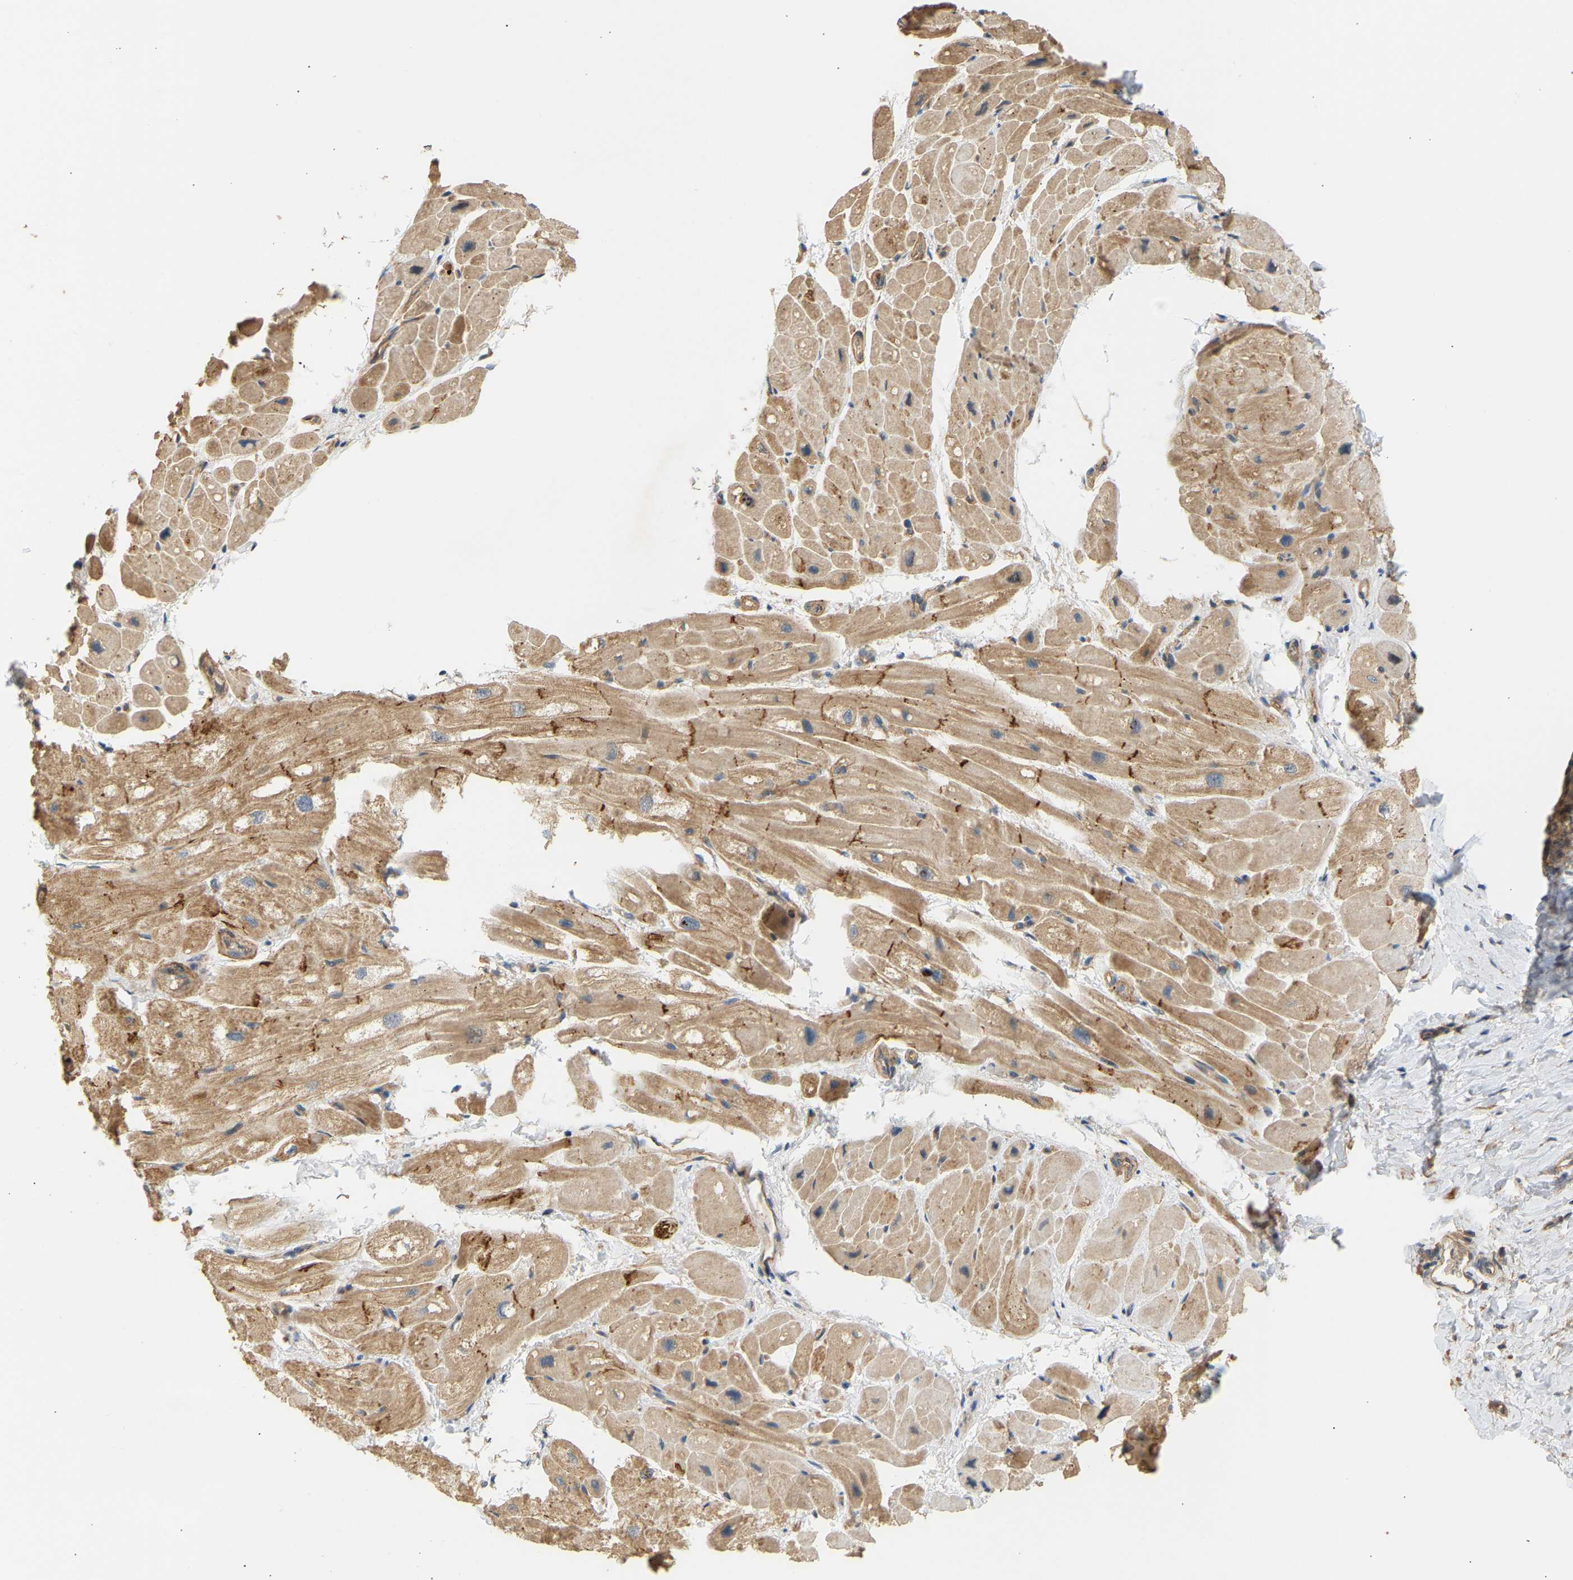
{"staining": {"intensity": "moderate", "quantity": ">75%", "location": "cytoplasmic/membranous"}, "tissue": "heart muscle", "cell_type": "Cardiomyocytes", "image_type": "normal", "snomed": [{"axis": "morphology", "description": "Normal tissue, NOS"}, {"axis": "topography", "description": "Heart"}], "caption": "Immunohistochemical staining of benign heart muscle demonstrates moderate cytoplasmic/membranous protein staining in approximately >75% of cardiomyocytes.", "gene": "RGL1", "patient": {"sex": "male", "age": 49}}